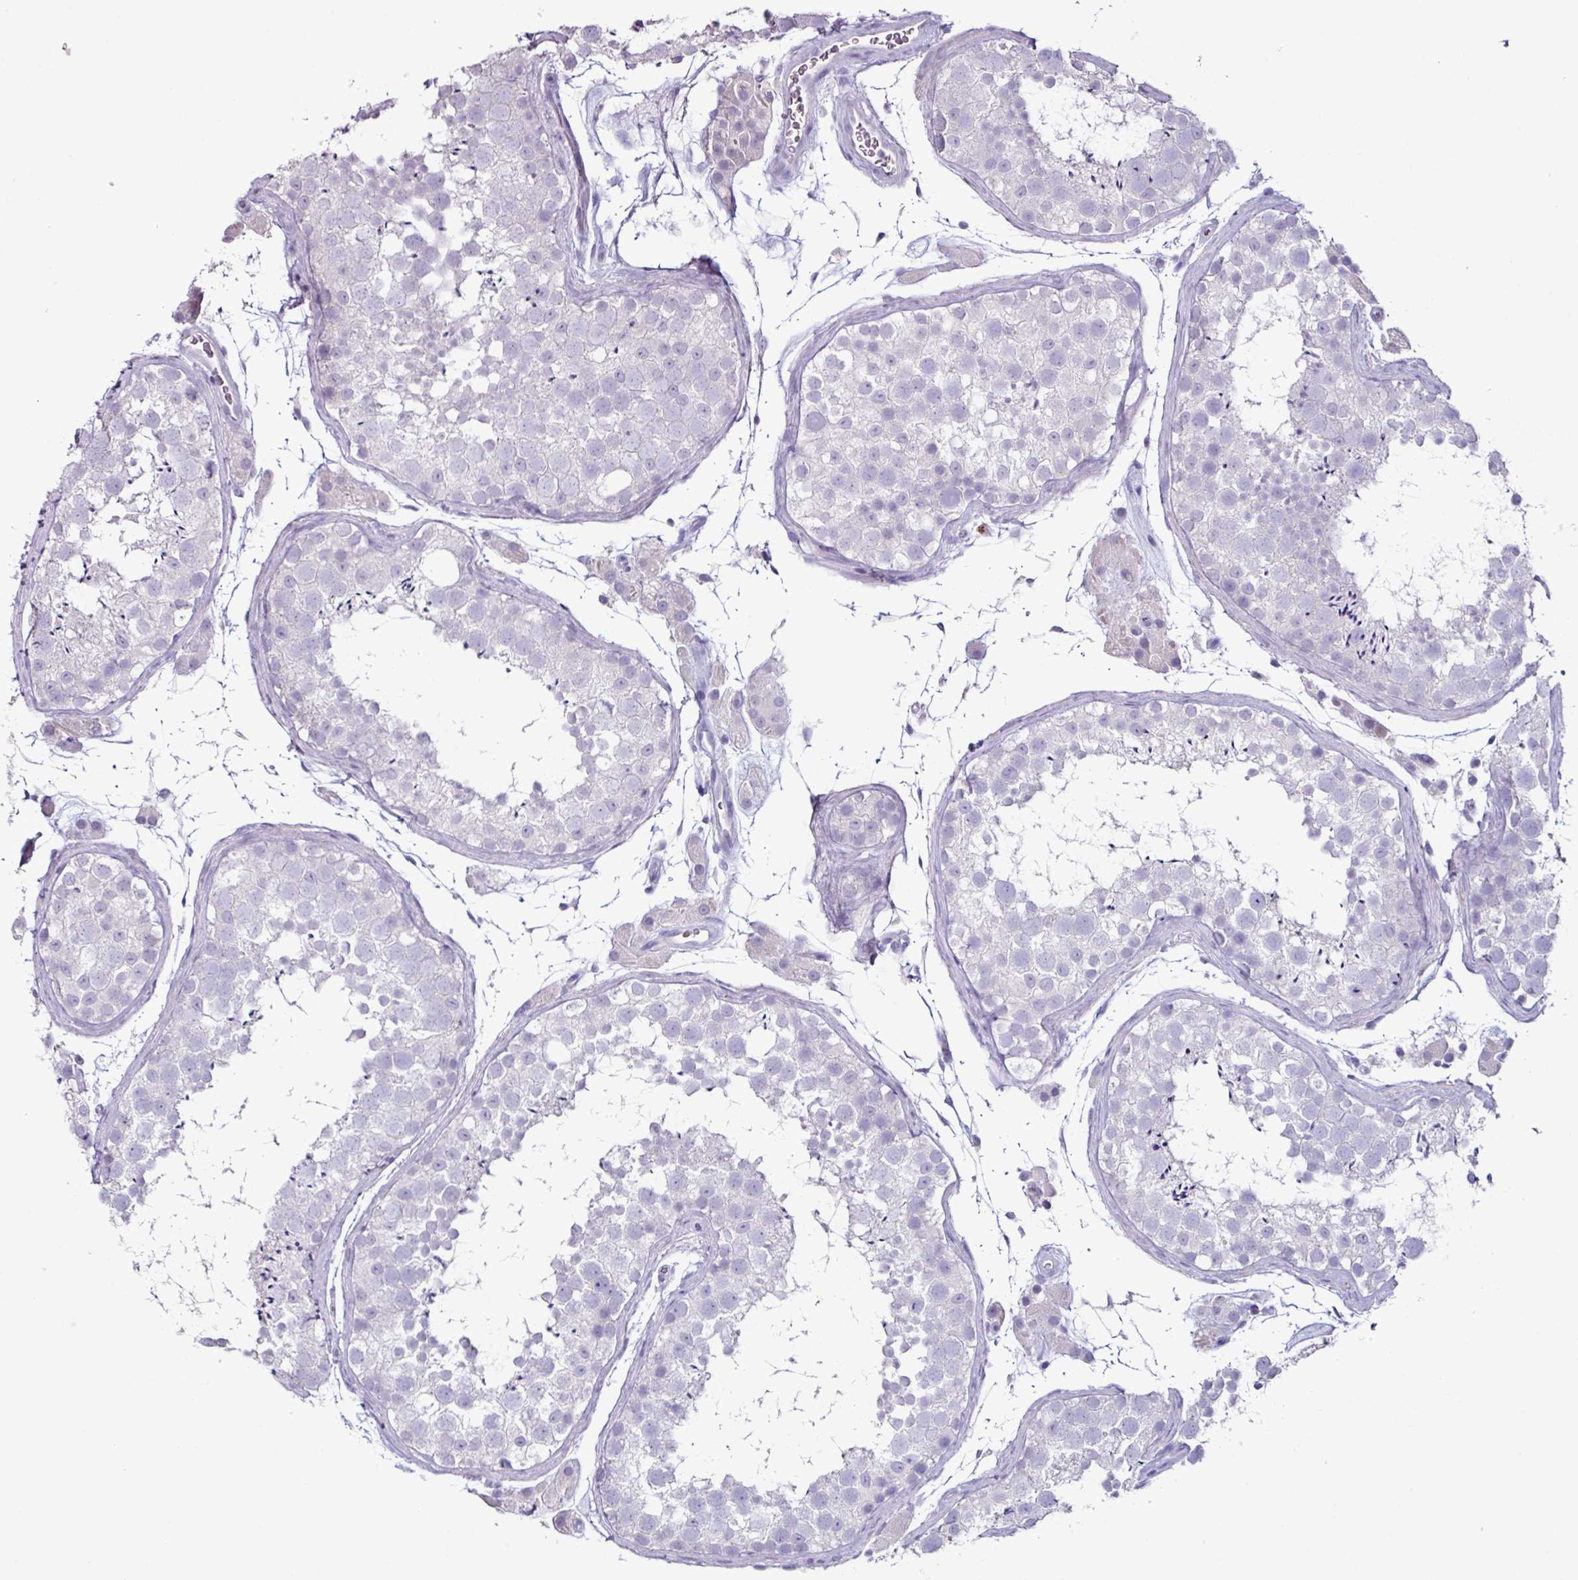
{"staining": {"intensity": "negative", "quantity": "none", "location": "none"}, "tissue": "testis", "cell_type": "Cells in seminiferous ducts", "image_type": "normal", "snomed": [{"axis": "morphology", "description": "Normal tissue, NOS"}, {"axis": "topography", "description": "Testis"}], "caption": "This is an IHC photomicrograph of normal testis. There is no positivity in cells in seminiferous ducts.", "gene": "GLP2R", "patient": {"sex": "male", "age": 41}}